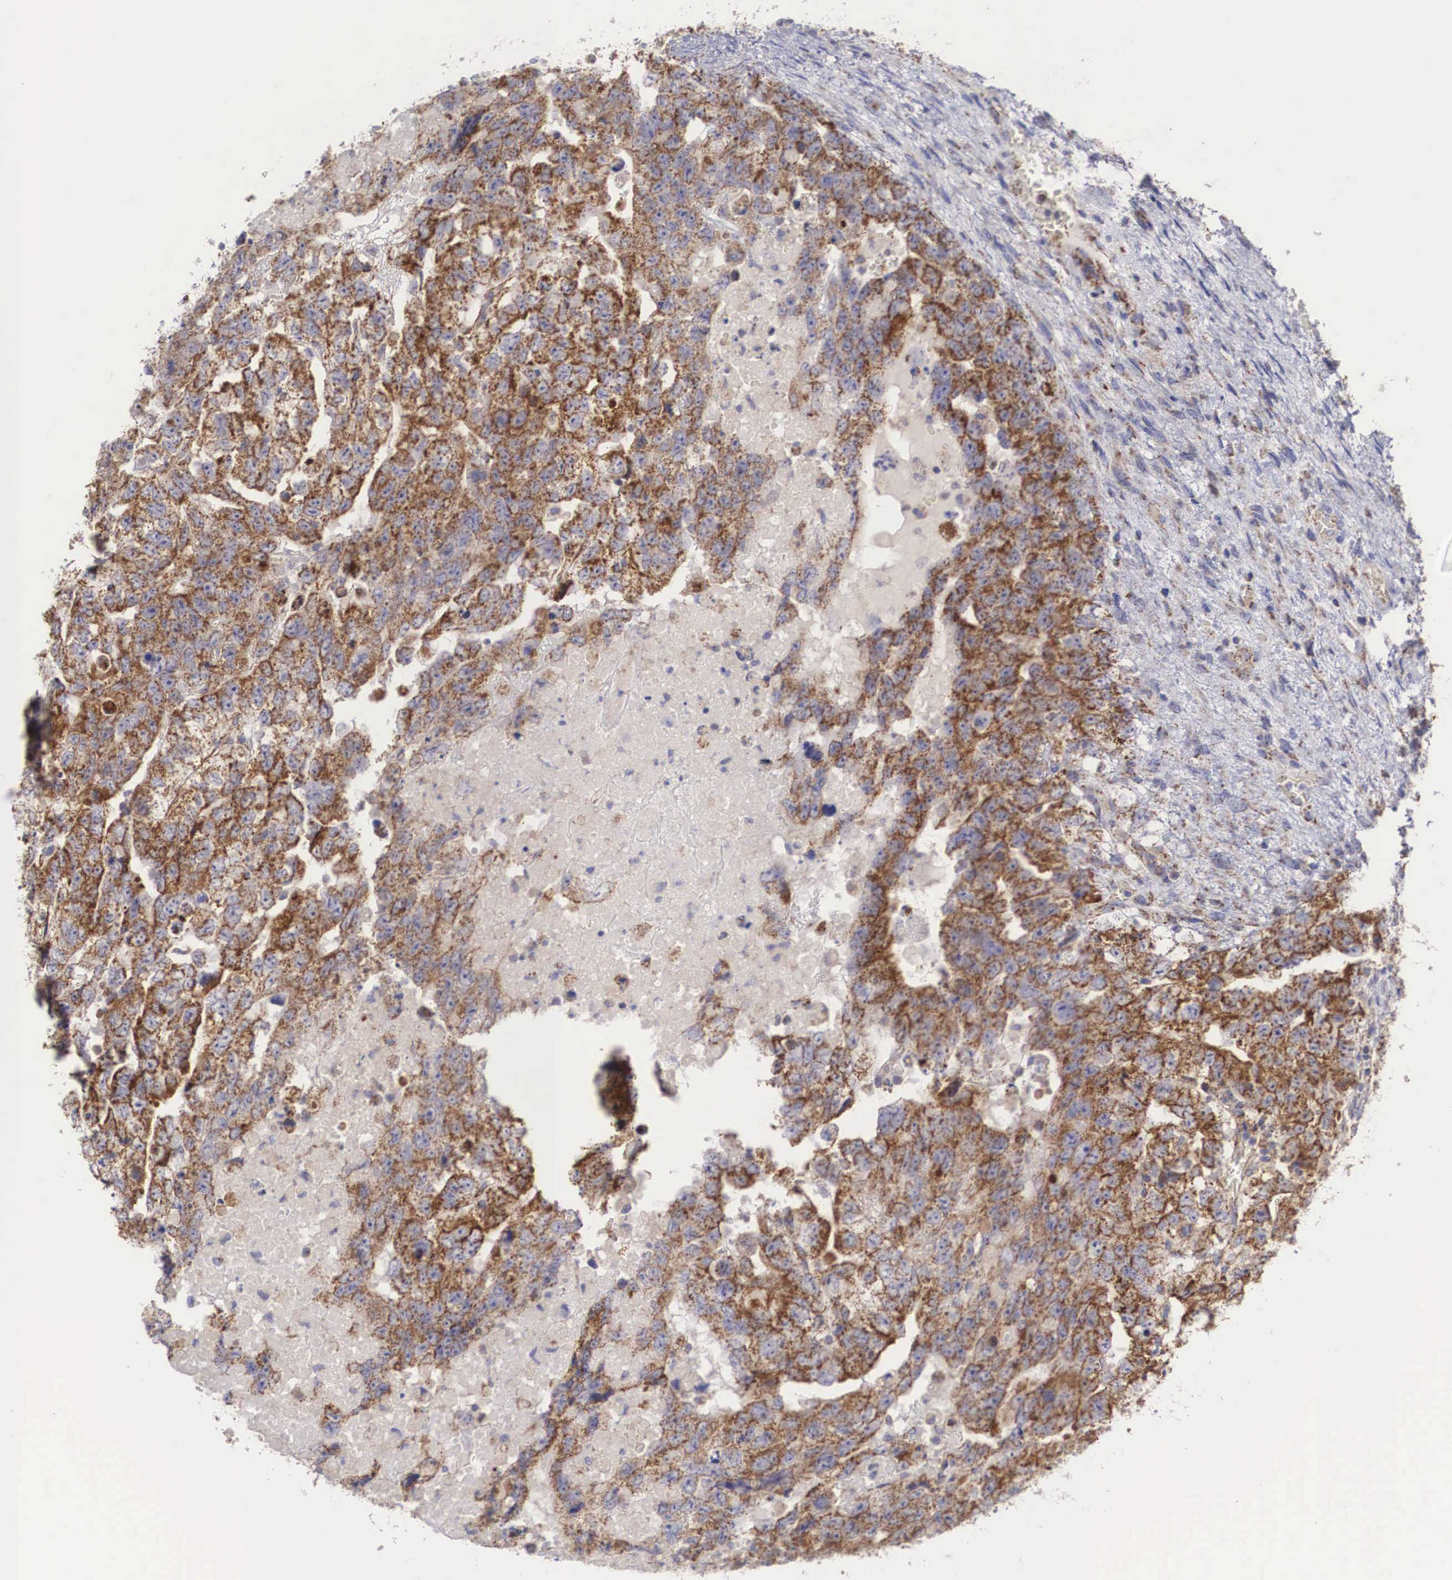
{"staining": {"intensity": "moderate", "quantity": ">75%", "location": "cytoplasmic/membranous"}, "tissue": "testis cancer", "cell_type": "Tumor cells", "image_type": "cancer", "snomed": [{"axis": "morphology", "description": "Carcinoma, Embryonal, NOS"}, {"axis": "topography", "description": "Testis"}], "caption": "Protein analysis of testis cancer (embryonal carcinoma) tissue shows moderate cytoplasmic/membranous expression in about >75% of tumor cells. (brown staining indicates protein expression, while blue staining denotes nuclei).", "gene": "XPNPEP3", "patient": {"sex": "male", "age": 36}}